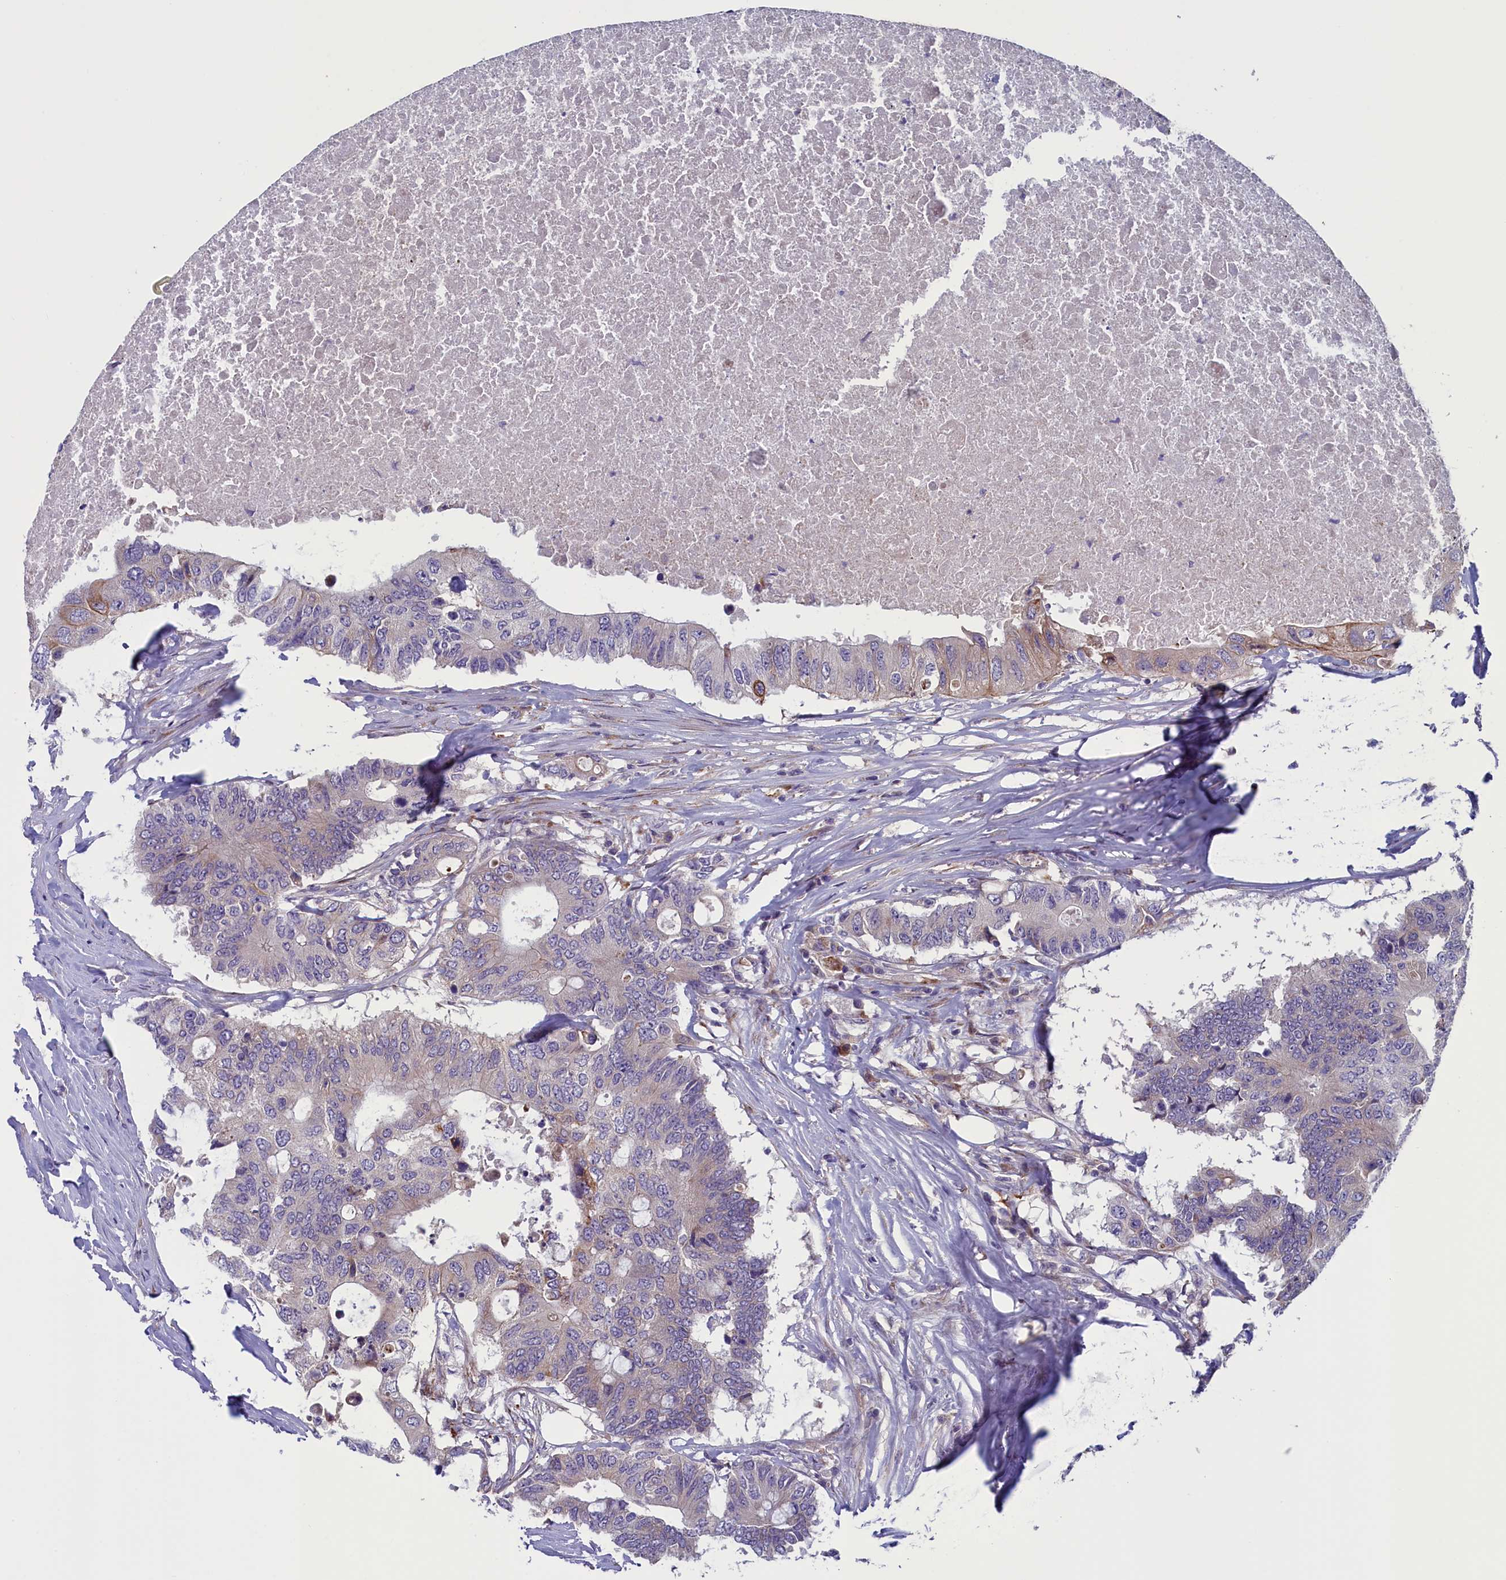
{"staining": {"intensity": "moderate", "quantity": "<25%", "location": "cytoplasmic/membranous"}, "tissue": "colorectal cancer", "cell_type": "Tumor cells", "image_type": "cancer", "snomed": [{"axis": "morphology", "description": "Adenocarcinoma, NOS"}, {"axis": "topography", "description": "Colon"}], "caption": "Brown immunohistochemical staining in human colorectal cancer (adenocarcinoma) displays moderate cytoplasmic/membranous expression in about <25% of tumor cells. The protein of interest is shown in brown color, while the nuclei are stained blue.", "gene": "ANKRD39", "patient": {"sex": "male", "age": 71}}